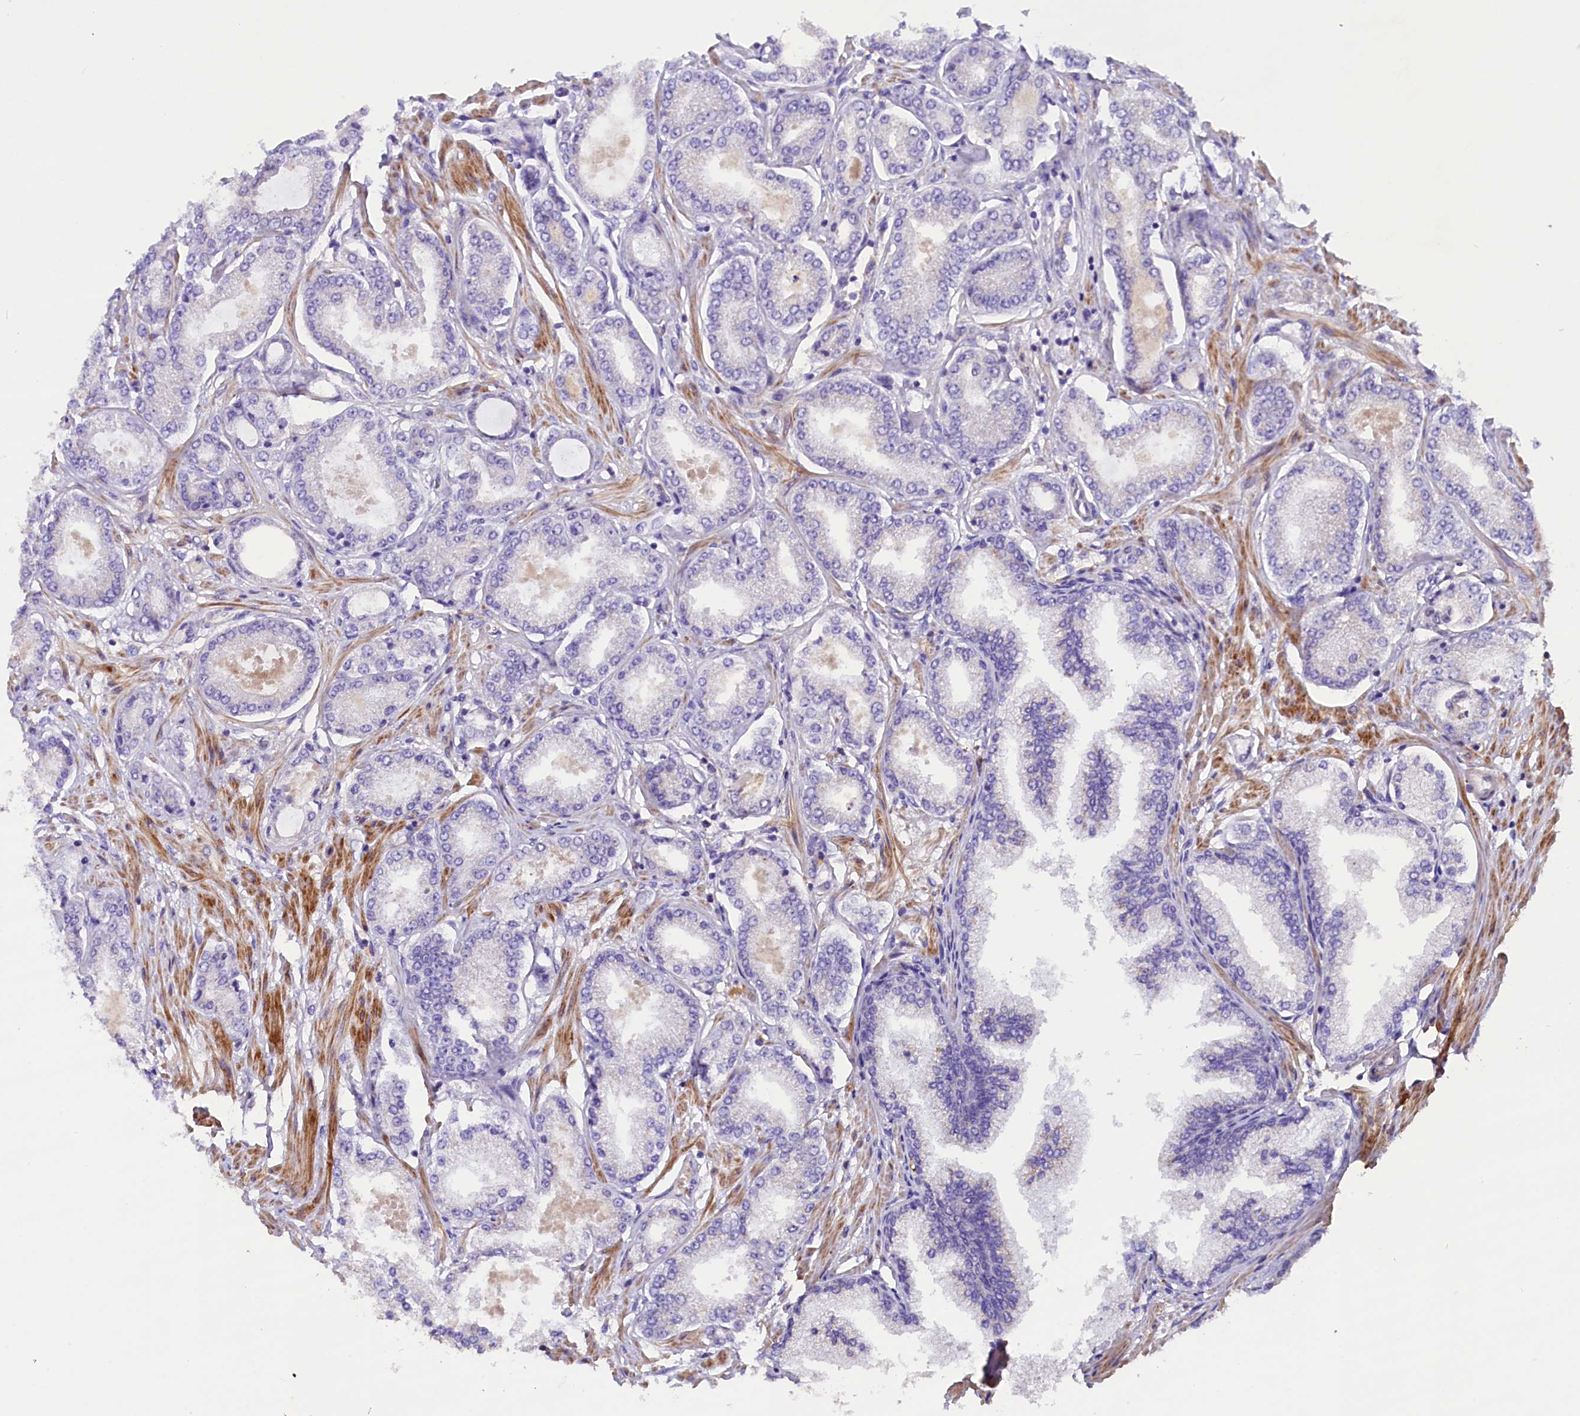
{"staining": {"intensity": "negative", "quantity": "none", "location": "none"}, "tissue": "prostate cancer", "cell_type": "Tumor cells", "image_type": "cancer", "snomed": [{"axis": "morphology", "description": "Adenocarcinoma, Low grade"}, {"axis": "topography", "description": "Prostate"}], "caption": "The histopathology image displays no staining of tumor cells in adenocarcinoma (low-grade) (prostate).", "gene": "MEX3B", "patient": {"sex": "male", "age": 63}}